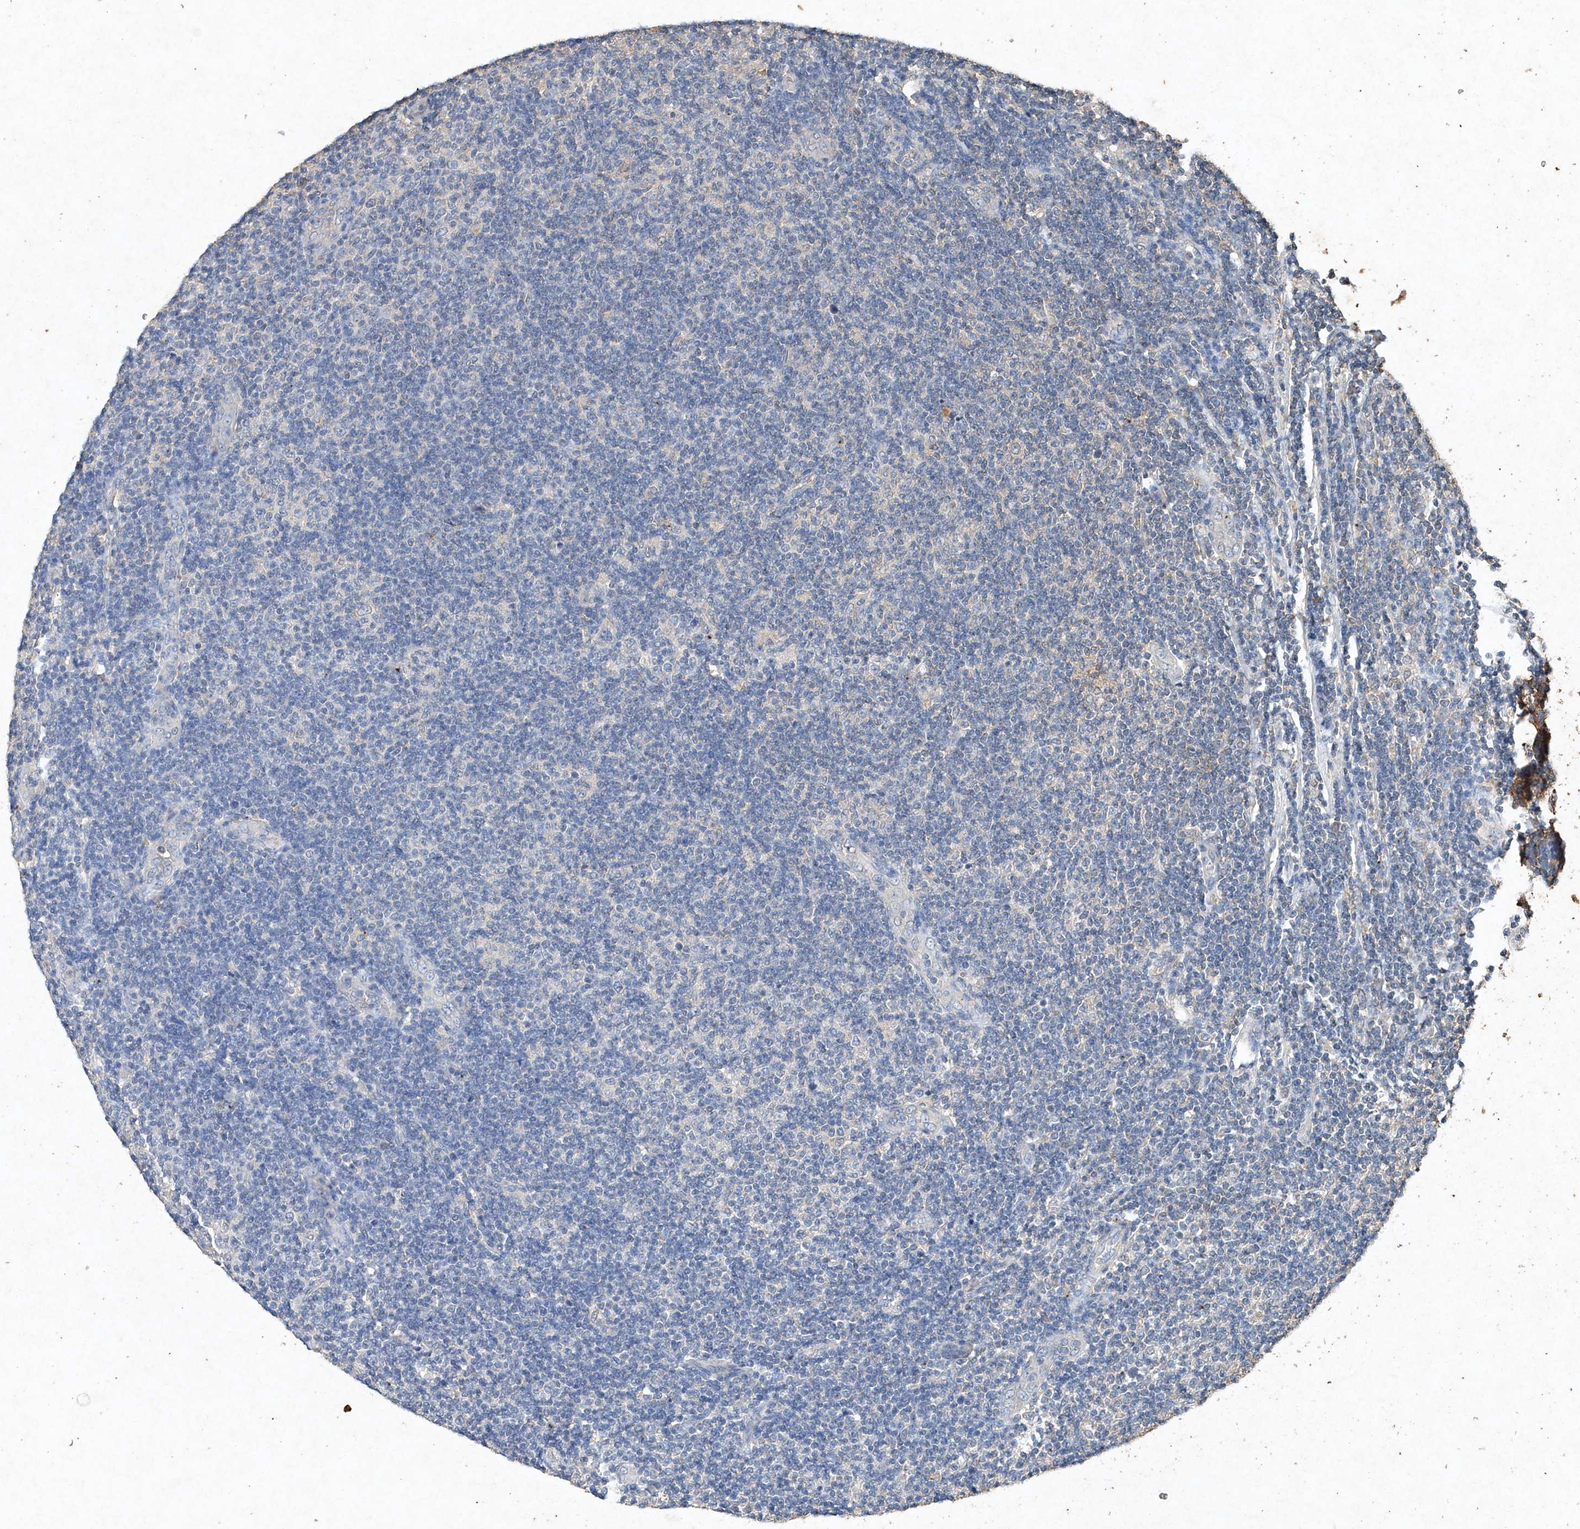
{"staining": {"intensity": "negative", "quantity": "none", "location": "none"}, "tissue": "lymphoma", "cell_type": "Tumor cells", "image_type": "cancer", "snomed": [{"axis": "morphology", "description": "Malignant lymphoma, non-Hodgkin's type, Low grade"}, {"axis": "topography", "description": "Lymph node"}], "caption": "Protein analysis of low-grade malignant lymphoma, non-Hodgkin's type shows no significant staining in tumor cells.", "gene": "STK3", "patient": {"sex": "male", "age": 83}}